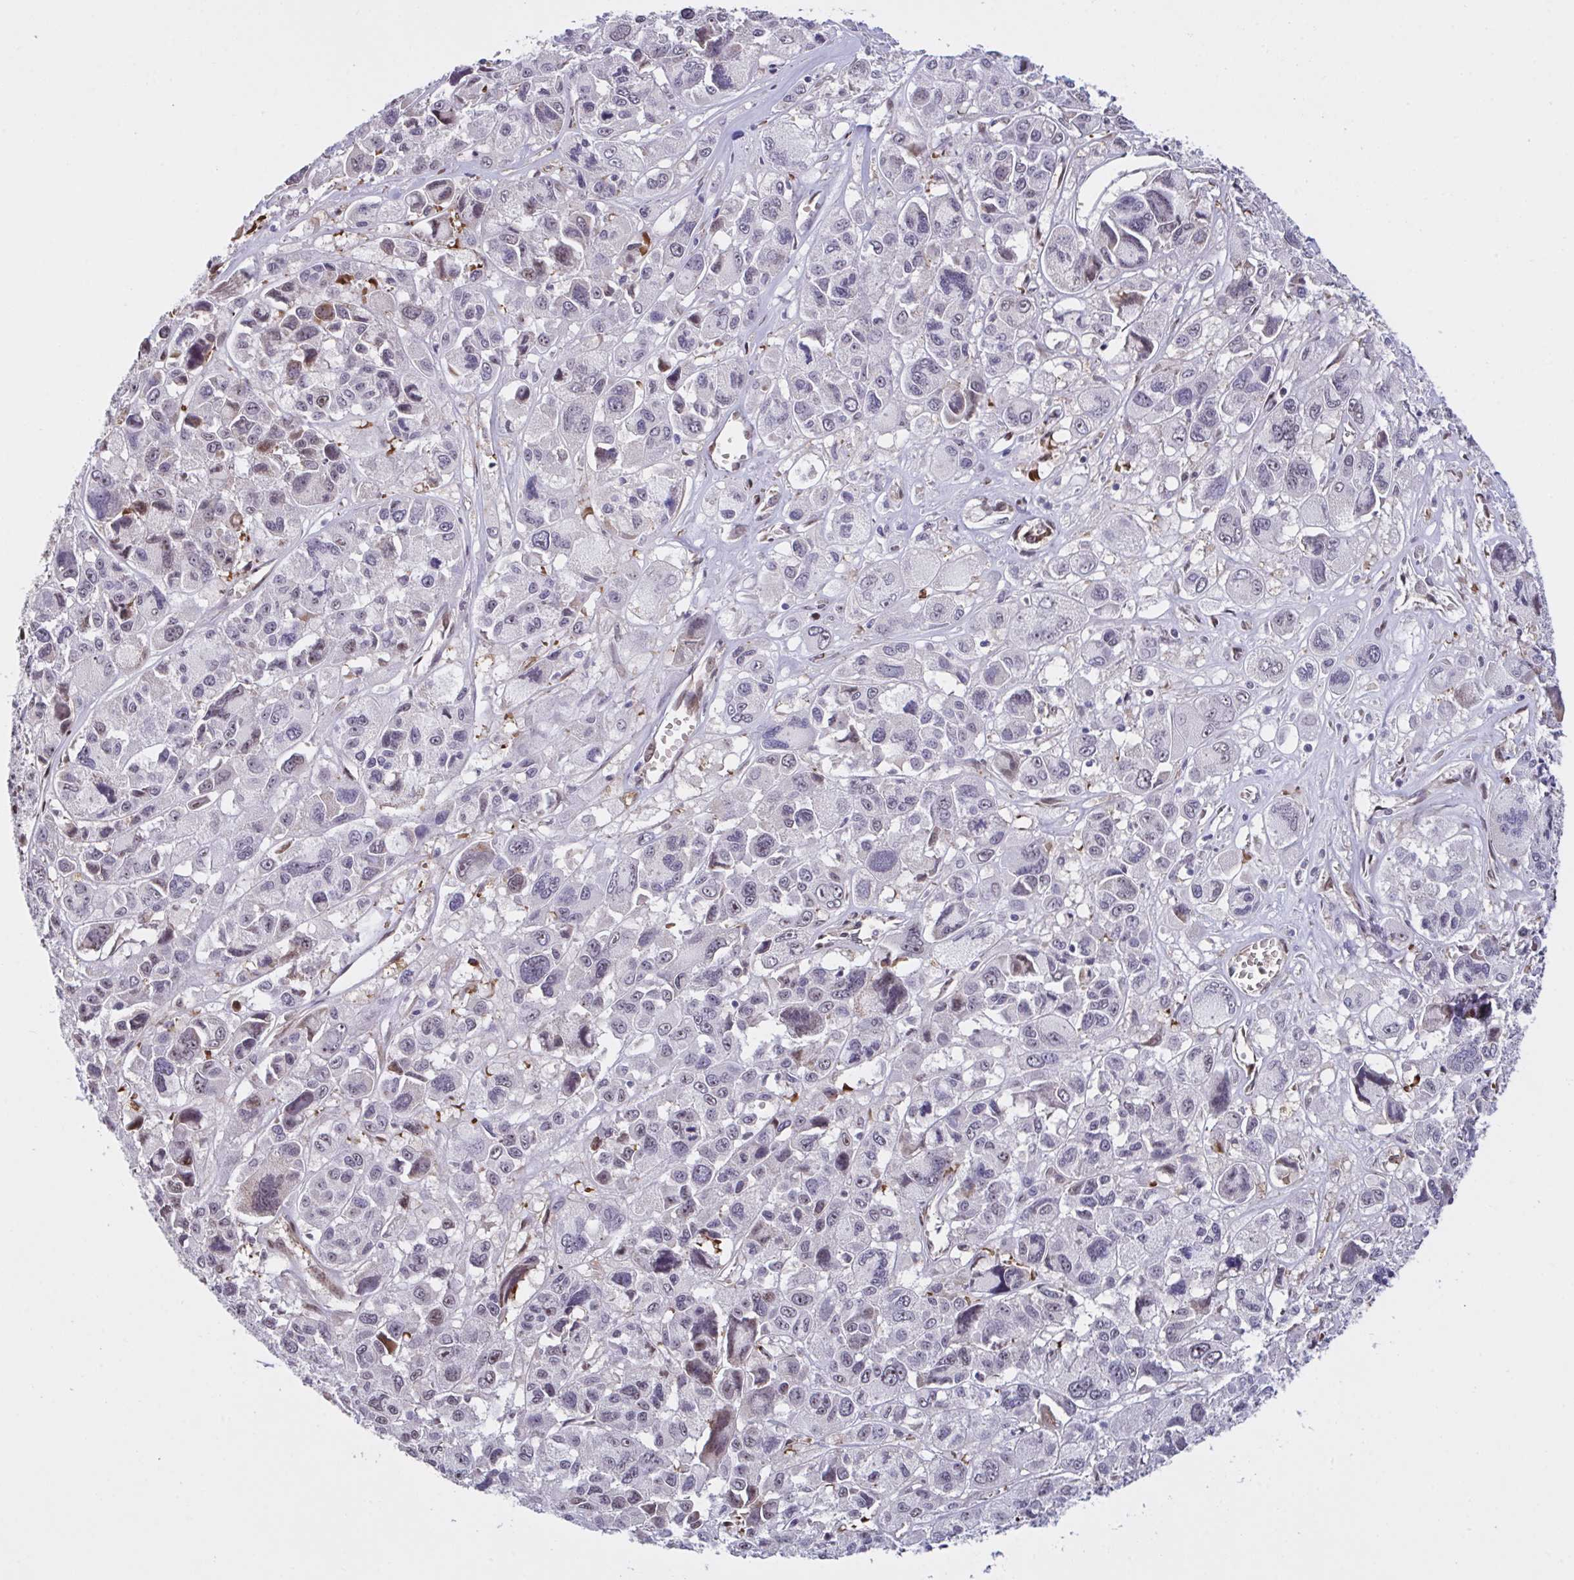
{"staining": {"intensity": "moderate", "quantity": "<25%", "location": "cytoplasmic/membranous,nuclear"}, "tissue": "melanoma", "cell_type": "Tumor cells", "image_type": "cancer", "snomed": [{"axis": "morphology", "description": "Malignant melanoma, NOS"}, {"axis": "topography", "description": "Skin"}], "caption": "Protein staining reveals moderate cytoplasmic/membranous and nuclear positivity in about <25% of tumor cells in malignant melanoma.", "gene": "PELI2", "patient": {"sex": "female", "age": 66}}